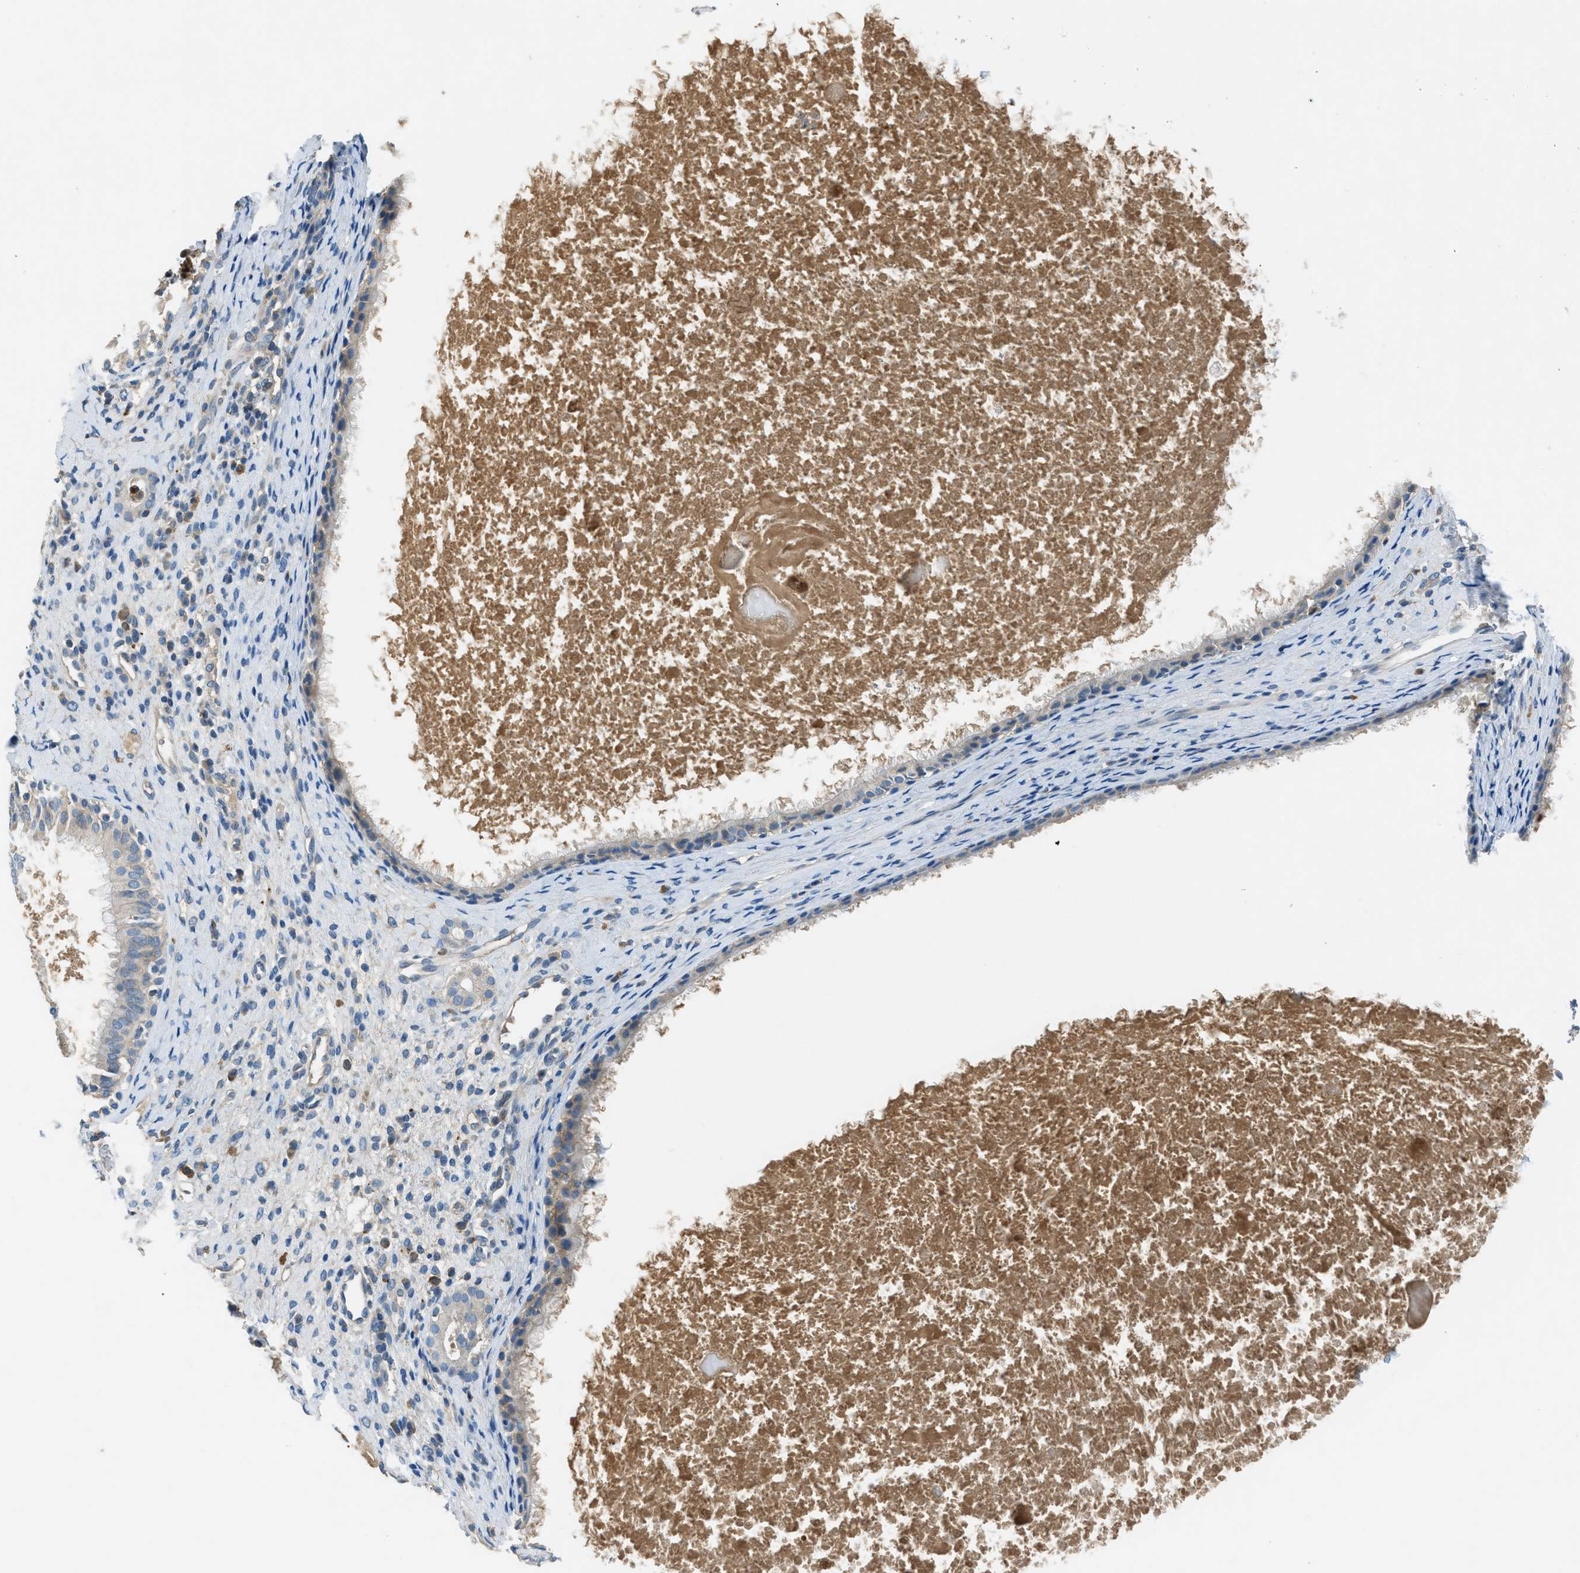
{"staining": {"intensity": "weak", "quantity": "<25%", "location": "cytoplasmic/membranous"}, "tissue": "nasopharynx", "cell_type": "Respiratory epithelial cells", "image_type": "normal", "snomed": [{"axis": "morphology", "description": "Normal tissue, NOS"}, {"axis": "topography", "description": "Nasopharynx"}], "caption": "Nasopharynx stained for a protein using immunohistochemistry (IHC) exhibits no staining respiratory epithelial cells.", "gene": "BMP1", "patient": {"sex": "male", "age": 22}}